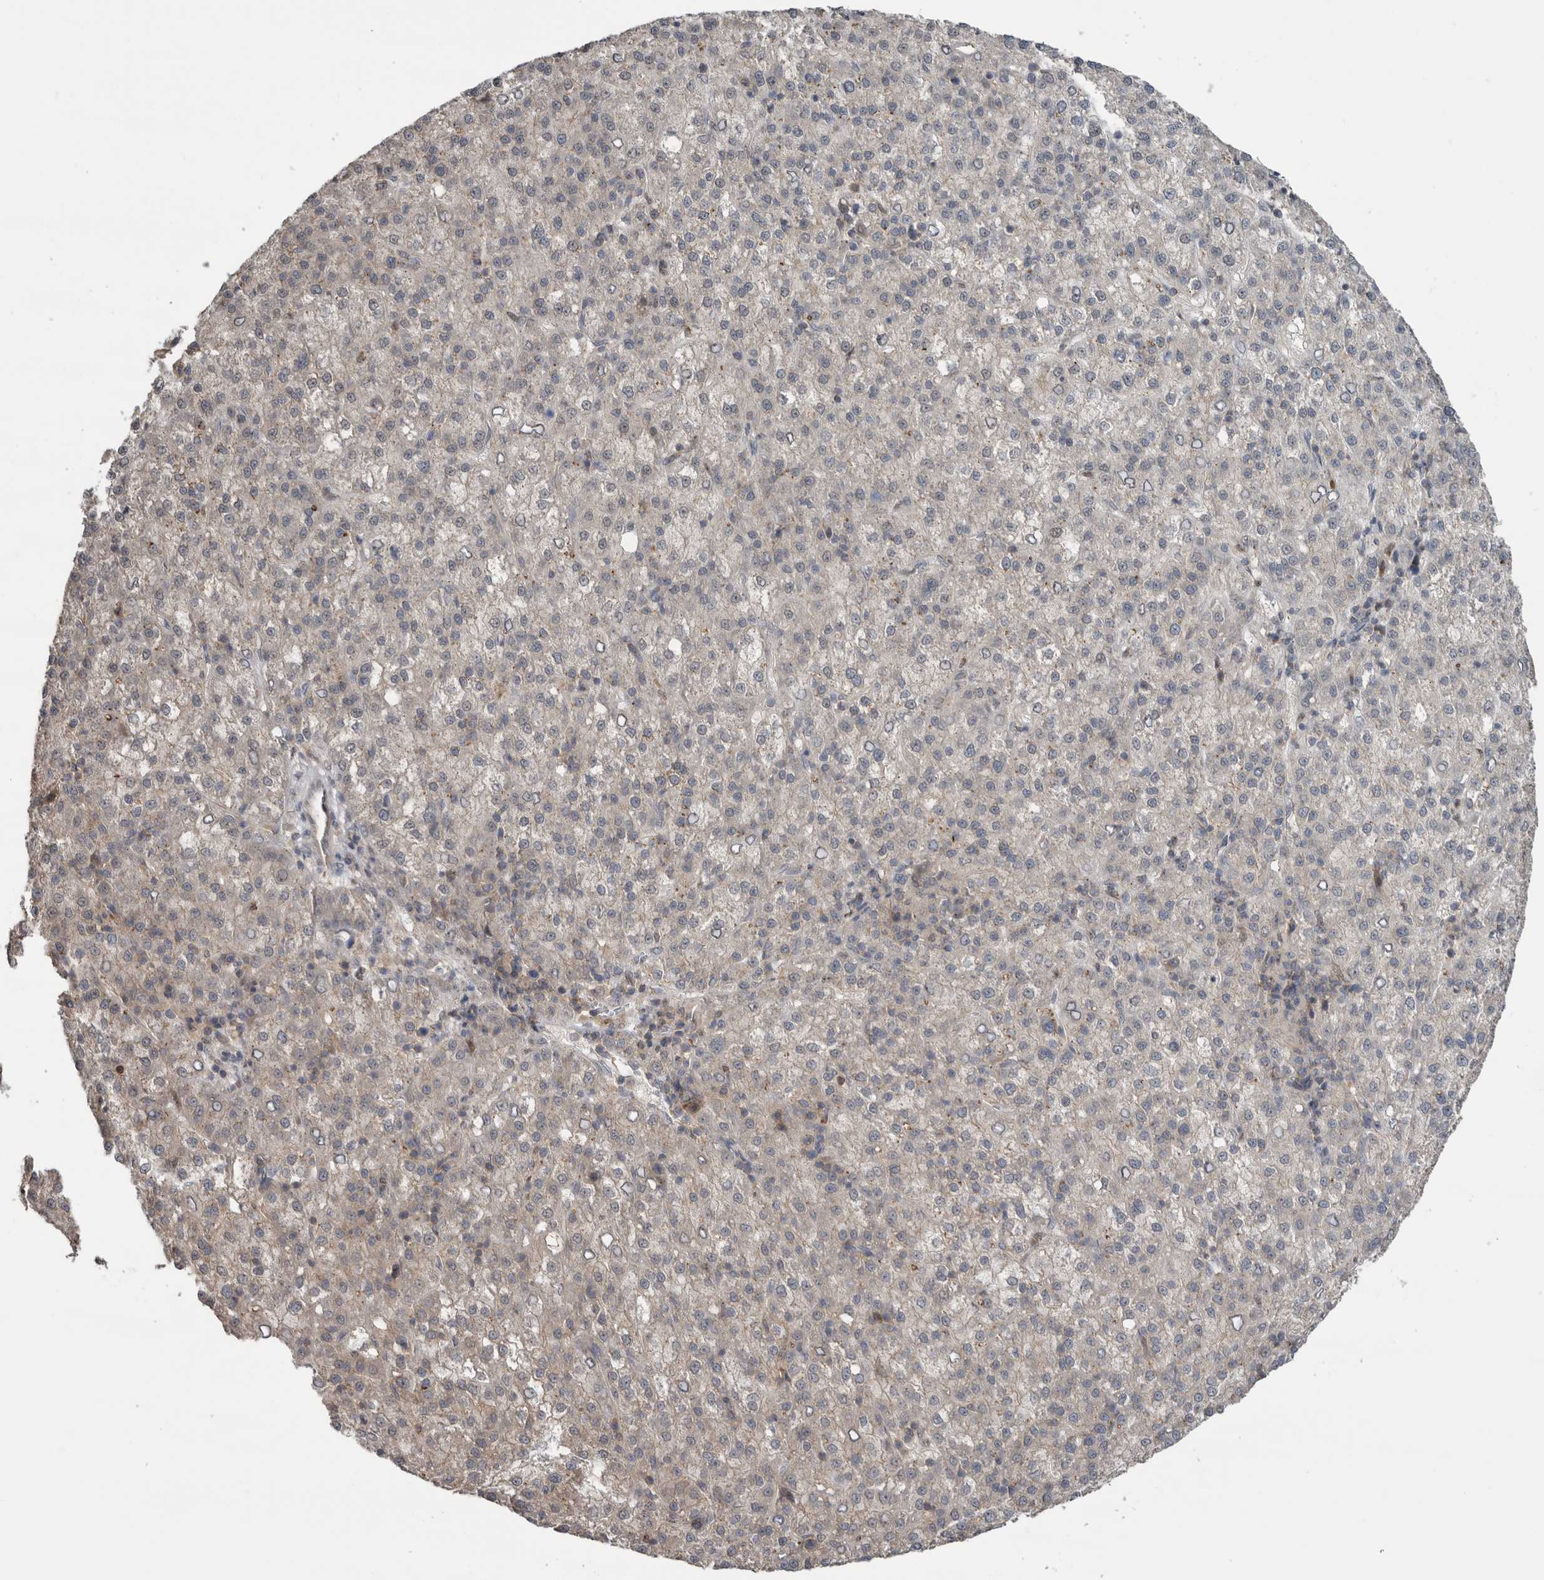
{"staining": {"intensity": "weak", "quantity": "<25%", "location": "cytoplasmic/membranous"}, "tissue": "liver cancer", "cell_type": "Tumor cells", "image_type": "cancer", "snomed": [{"axis": "morphology", "description": "Carcinoma, Hepatocellular, NOS"}, {"axis": "topography", "description": "Liver"}], "caption": "Immunohistochemistry histopathology image of liver hepatocellular carcinoma stained for a protein (brown), which shows no expression in tumor cells.", "gene": "KLK5", "patient": {"sex": "female", "age": 58}}